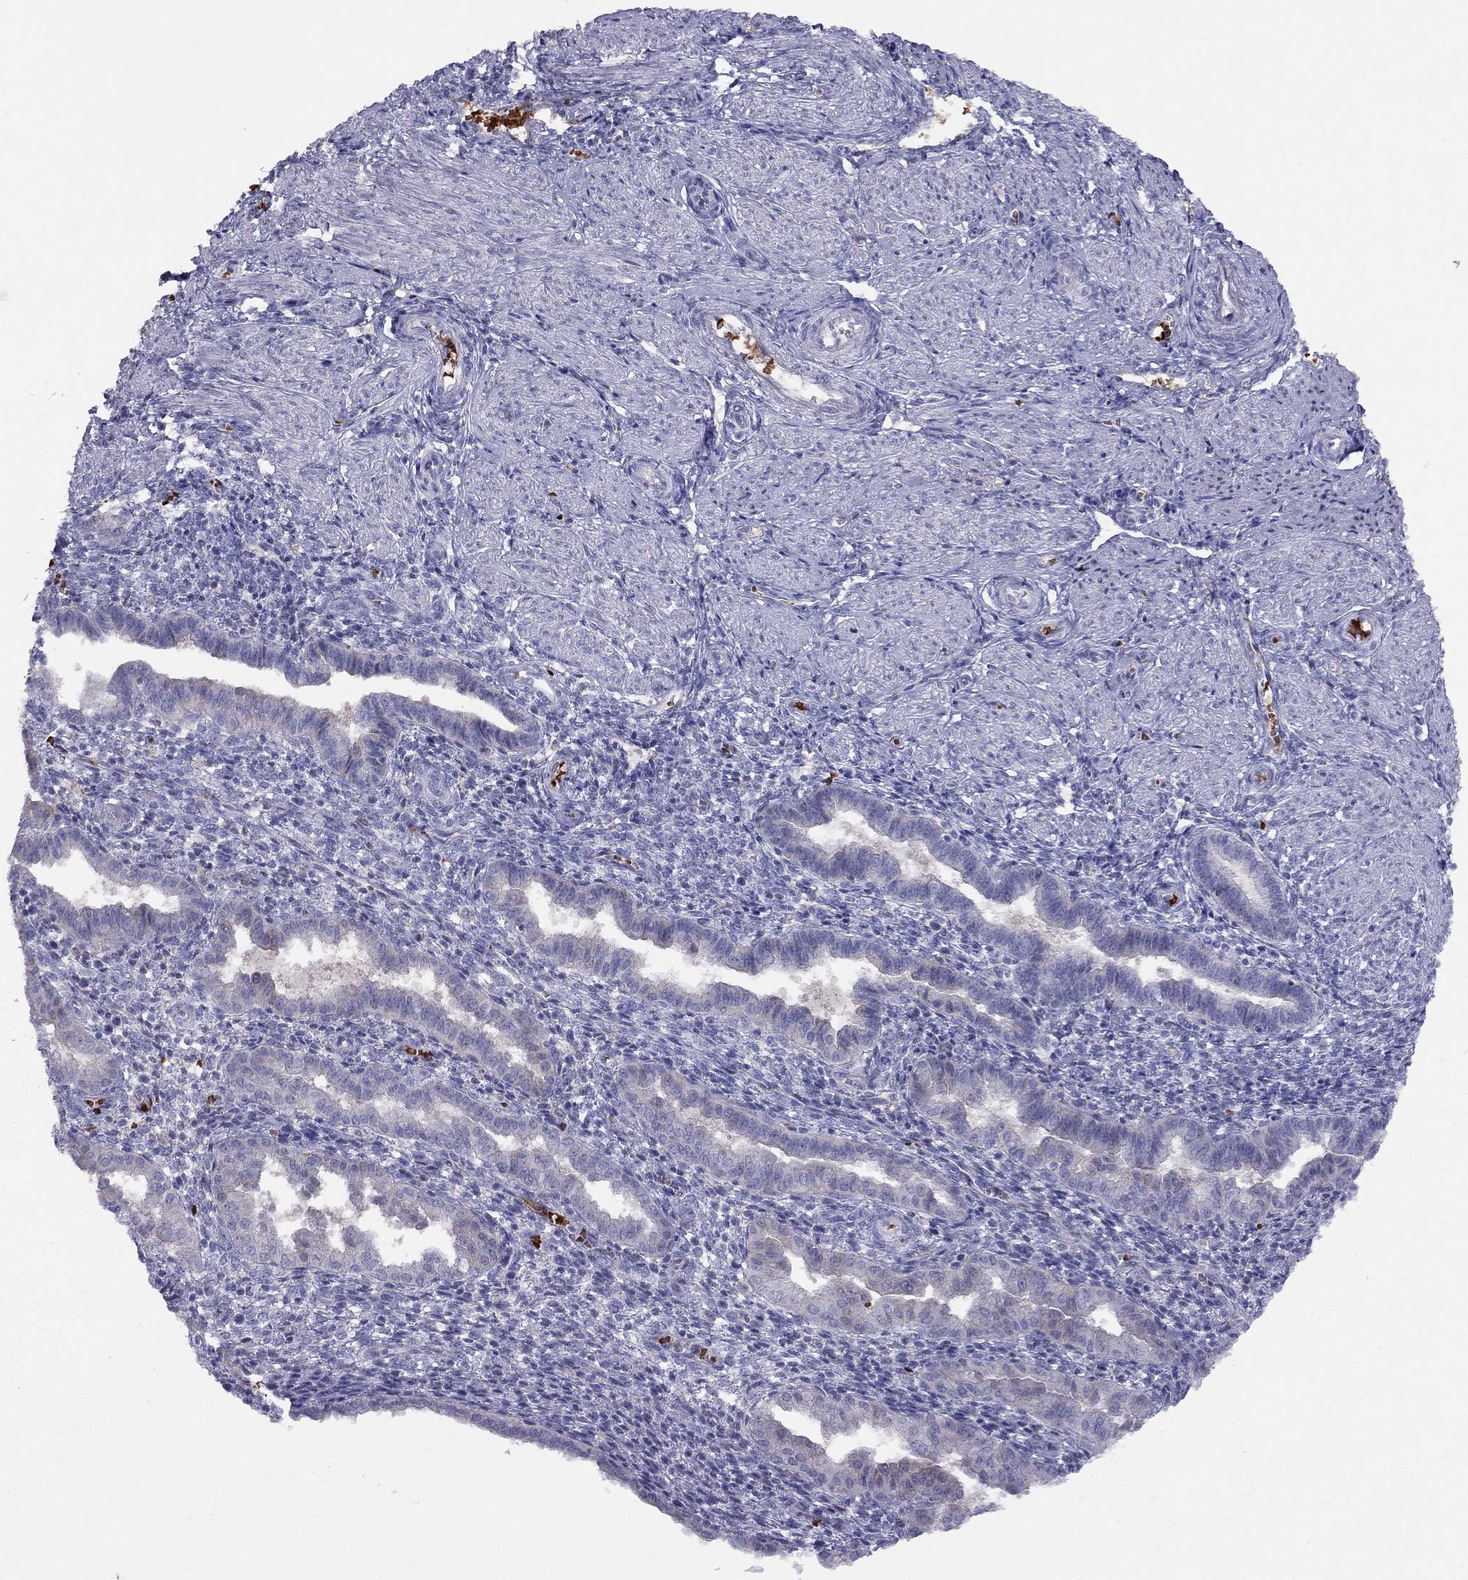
{"staining": {"intensity": "negative", "quantity": "none", "location": "none"}, "tissue": "endometrium", "cell_type": "Cells in endometrial stroma", "image_type": "normal", "snomed": [{"axis": "morphology", "description": "Normal tissue, NOS"}, {"axis": "topography", "description": "Endometrium"}], "caption": "Human endometrium stained for a protein using IHC exhibits no staining in cells in endometrial stroma.", "gene": "RHCE", "patient": {"sex": "female", "age": 37}}